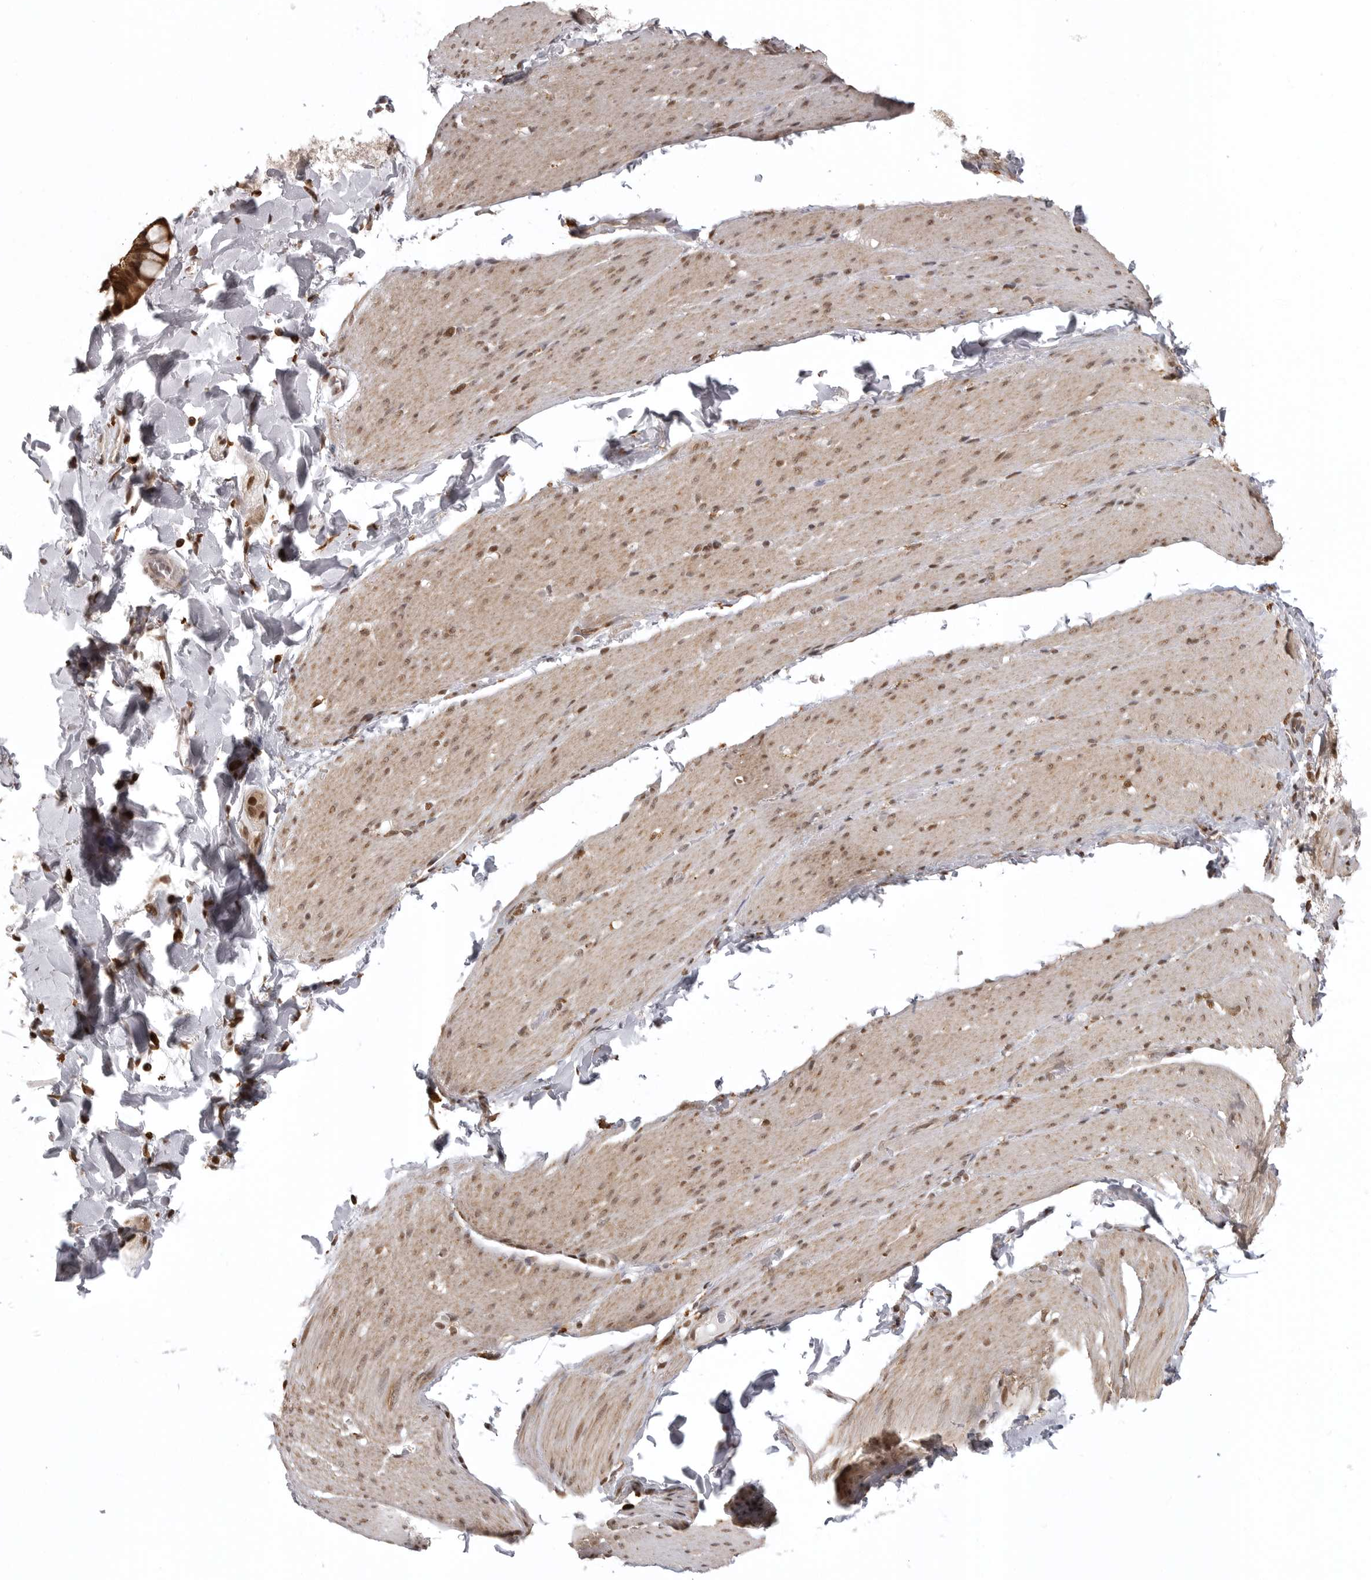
{"staining": {"intensity": "moderate", "quantity": ">75%", "location": "cytoplasmic/membranous,nuclear"}, "tissue": "smooth muscle", "cell_type": "Smooth muscle cells", "image_type": "normal", "snomed": [{"axis": "morphology", "description": "Normal tissue, NOS"}, {"axis": "topography", "description": "Smooth muscle"}, {"axis": "topography", "description": "Small intestine"}], "caption": "The image displays a brown stain indicating the presence of a protein in the cytoplasmic/membranous,nuclear of smooth muscle cells in smooth muscle. (brown staining indicates protein expression, while blue staining denotes nuclei).", "gene": "ISG20L2", "patient": {"sex": "female", "age": 84}}